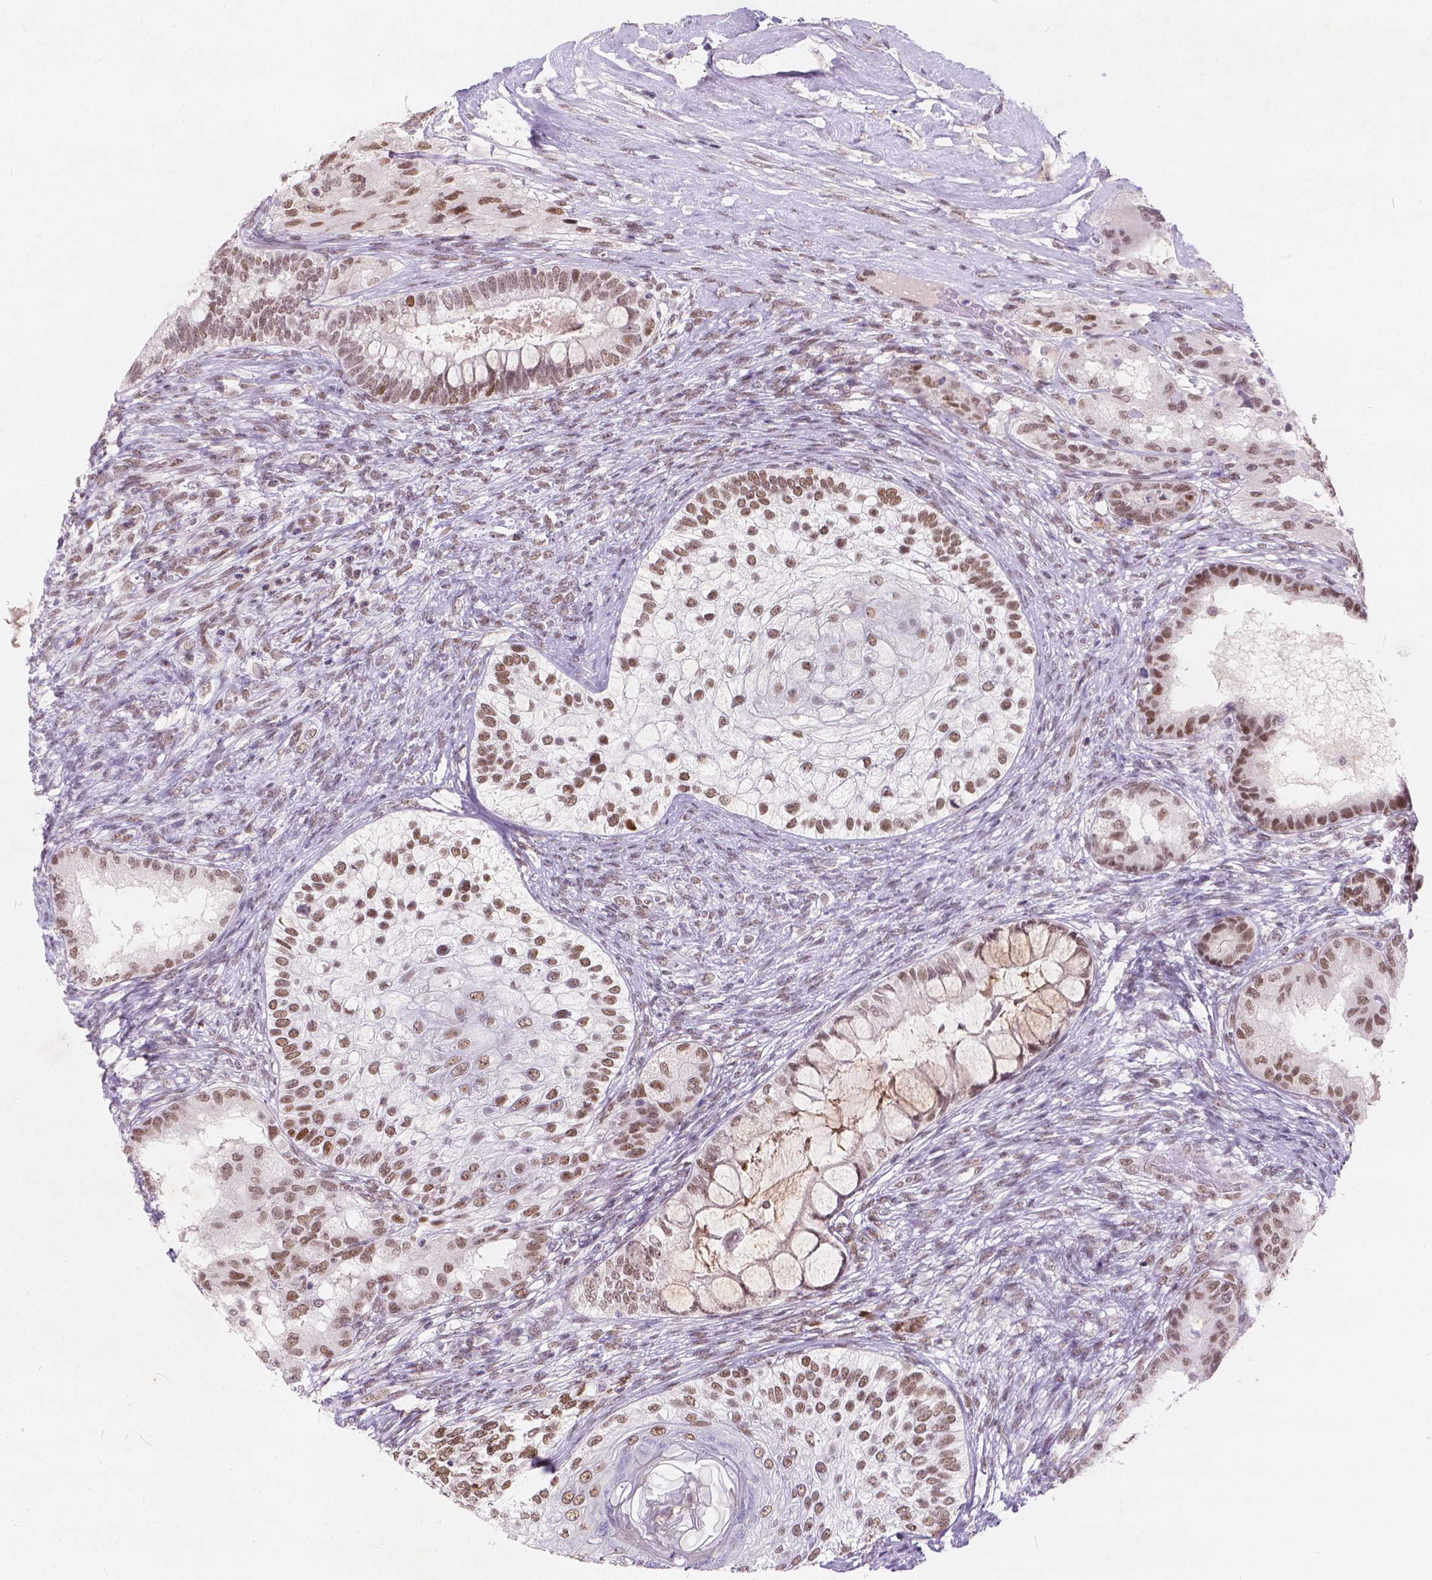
{"staining": {"intensity": "strong", "quantity": "<25%", "location": "nuclear"}, "tissue": "testis cancer", "cell_type": "Tumor cells", "image_type": "cancer", "snomed": [{"axis": "morphology", "description": "Seminoma, NOS"}, {"axis": "morphology", "description": "Carcinoma, Embryonal, NOS"}, {"axis": "topography", "description": "Testis"}], "caption": "Testis embryonal carcinoma stained for a protein (brown) demonstrates strong nuclear positive staining in approximately <25% of tumor cells.", "gene": "FAM53A", "patient": {"sex": "male", "age": 41}}